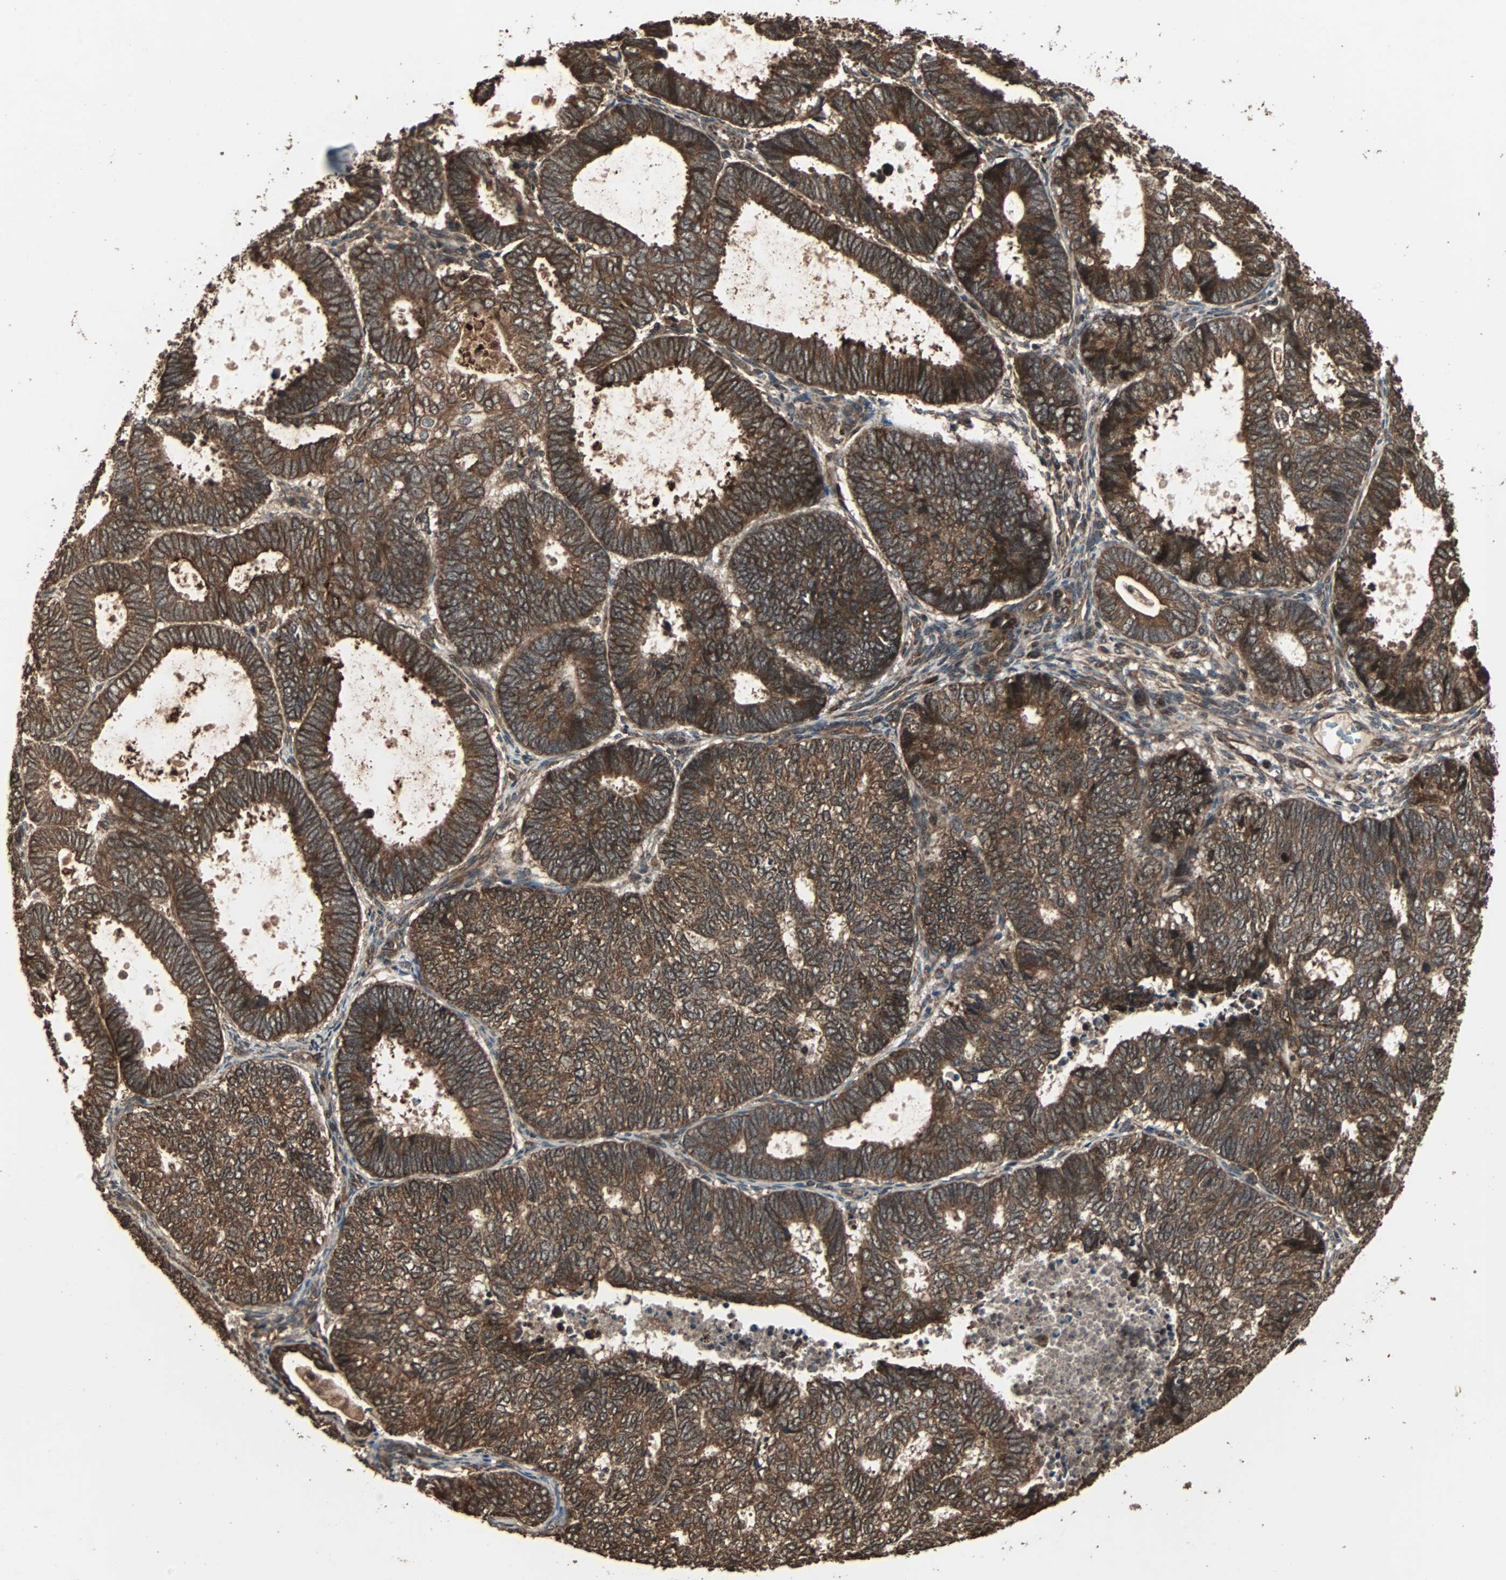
{"staining": {"intensity": "strong", "quantity": ">75%", "location": "cytoplasmic/membranous"}, "tissue": "endometrial cancer", "cell_type": "Tumor cells", "image_type": "cancer", "snomed": [{"axis": "morphology", "description": "Adenocarcinoma, NOS"}, {"axis": "topography", "description": "Uterus"}], "caption": "Human endometrial cancer stained with a protein marker reveals strong staining in tumor cells.", "gene": "LAMTOR5", "patient": {"sex": "female", "age": 60}}